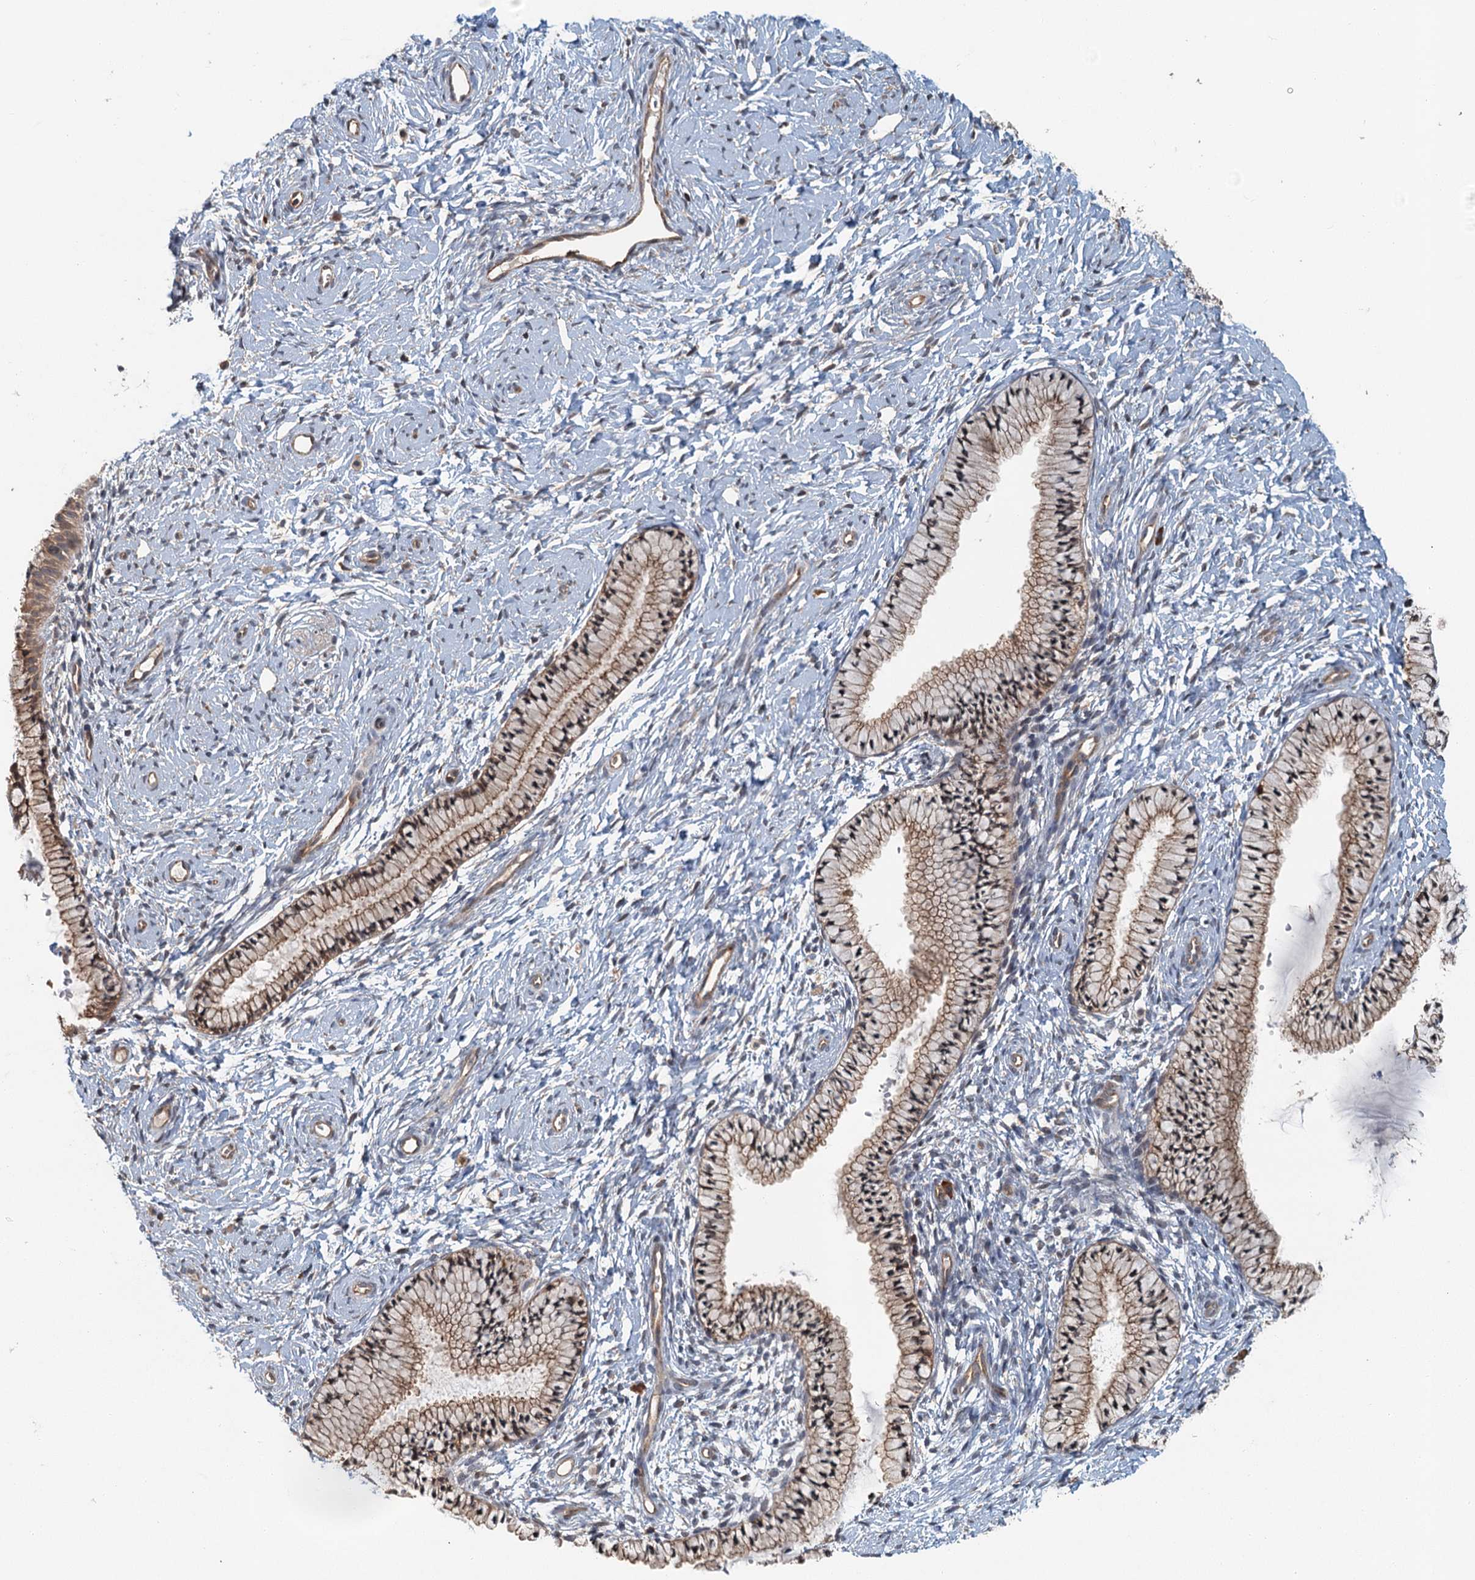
{"staining": {"intensity": "moderate", "quantity": ">75%", "location": "cytoplasmic/membranous"}, "tissue": "cervix", "cell_type": "Glandular cells", "image_type": "normal", "snomed": [{"axis": "morphology", "description": "Normal tissue, NOS"}, {"axis": "topography", "description": "Cervix"}], "caption": "Cervix stained with DAB IHC exhibits medium levels of moderate cytoplasmic/membranous expression in approximately >75% of glandular cells. Using DAB (brown) and hematoxylin (blue) stains, captured at high magnification using brightfield microscopy.", "gene": "ZNF527", "patient": {"sex": "female", "age": 33}}